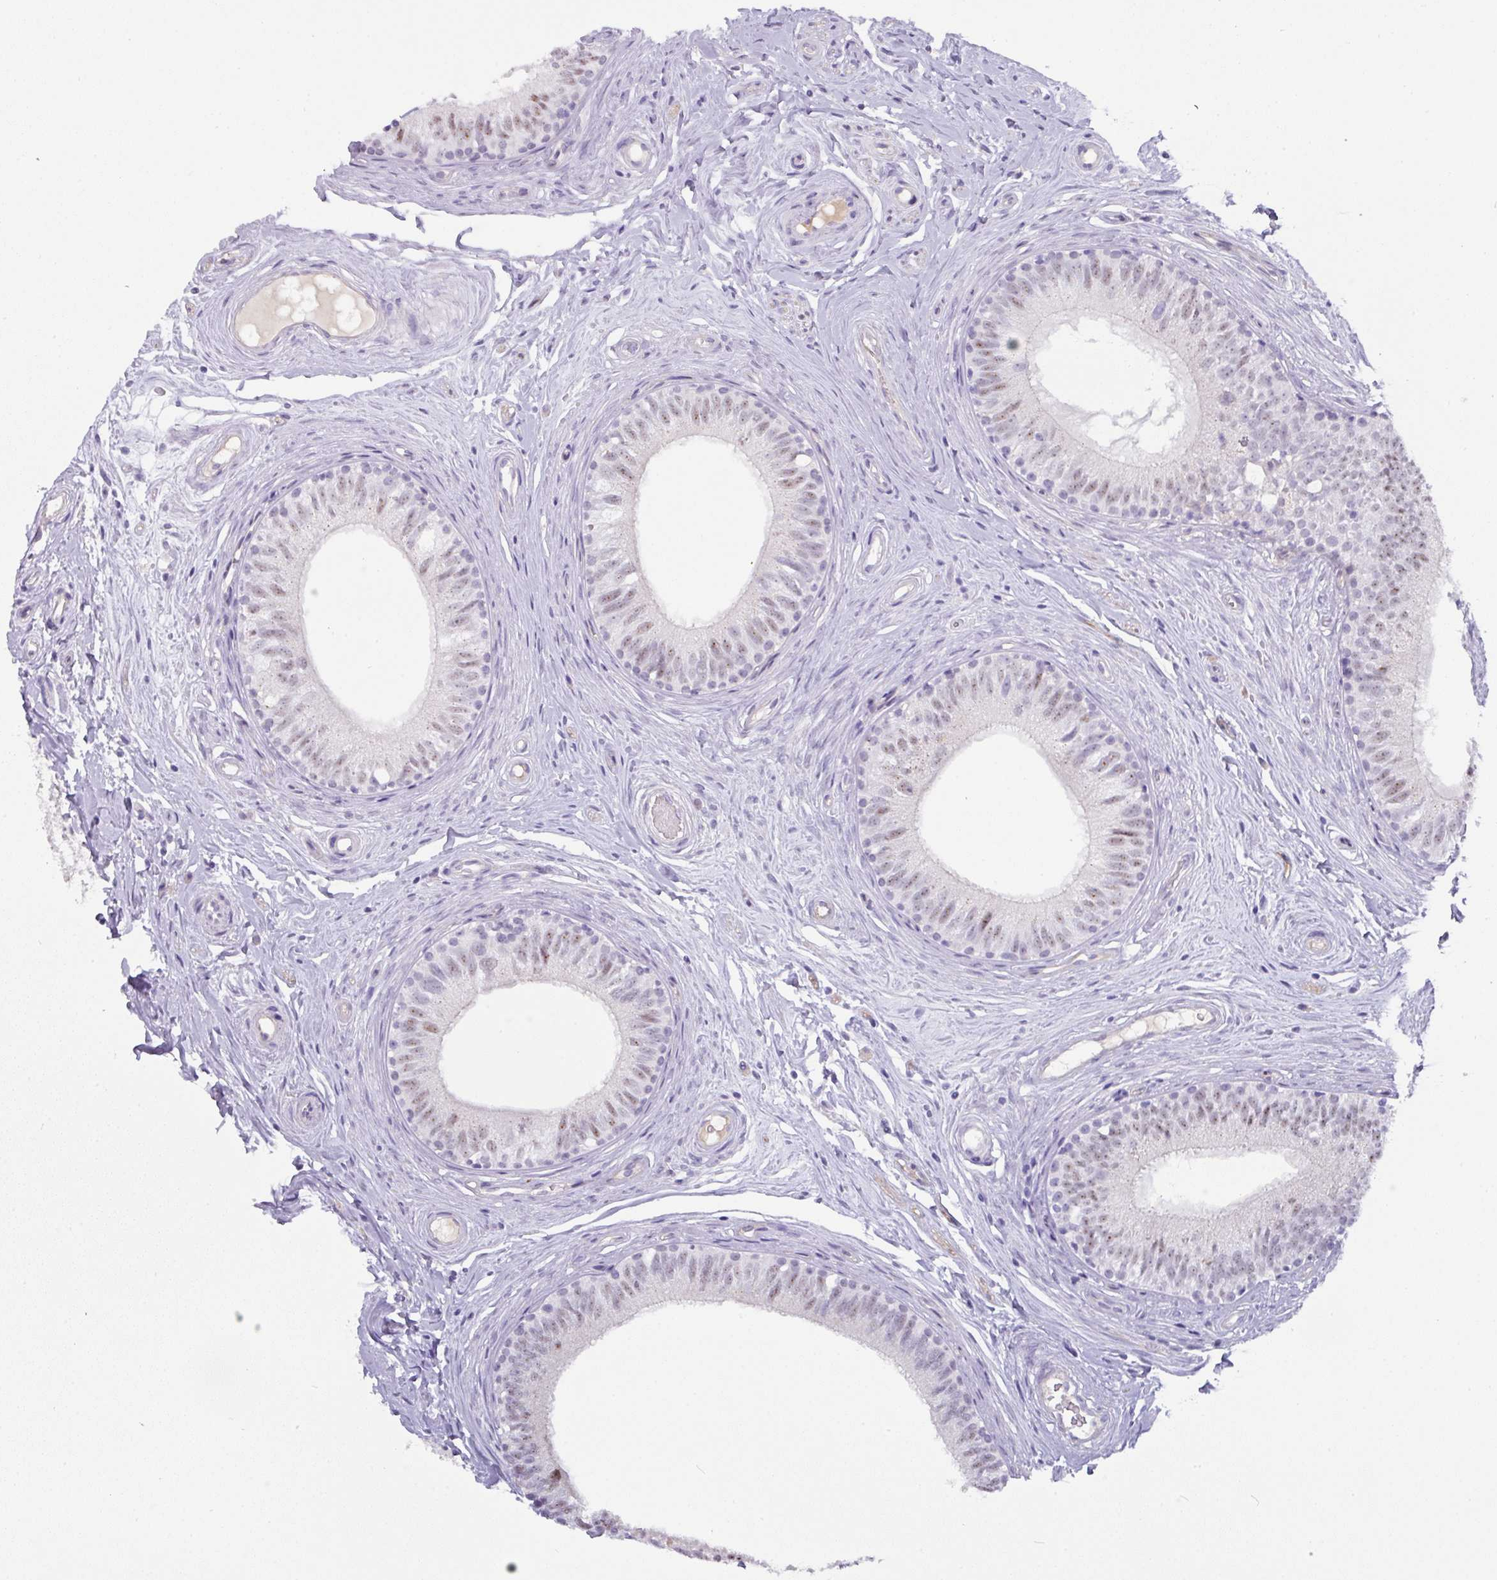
{"staining": {"intensity": "weak", "quantity": "<25%", "location": "nuclear"}, "tissue": "epididymis", "cell_type": "Glandular cells", "image_type": "normal", "snomed": [{"axis": "morphology", "description": "Normal tissue, NOS"}, {"axis": "morphology", "description": "Seminoma, NOS"}, {"axis": "topography", "description": "Testis"}, {"axis": "topography", "description": "Epididymis"}], "caption": "DAB (3,3'-diaminobenzidine) immunohistochemical staining of benign human epididymis demonstrates no significant positivity in glandular cells. (Brightfield microscopy of DAB IHC at high magnification).", "gene": "OR52N1", "patient": {"sex": "male", "age": 45}}